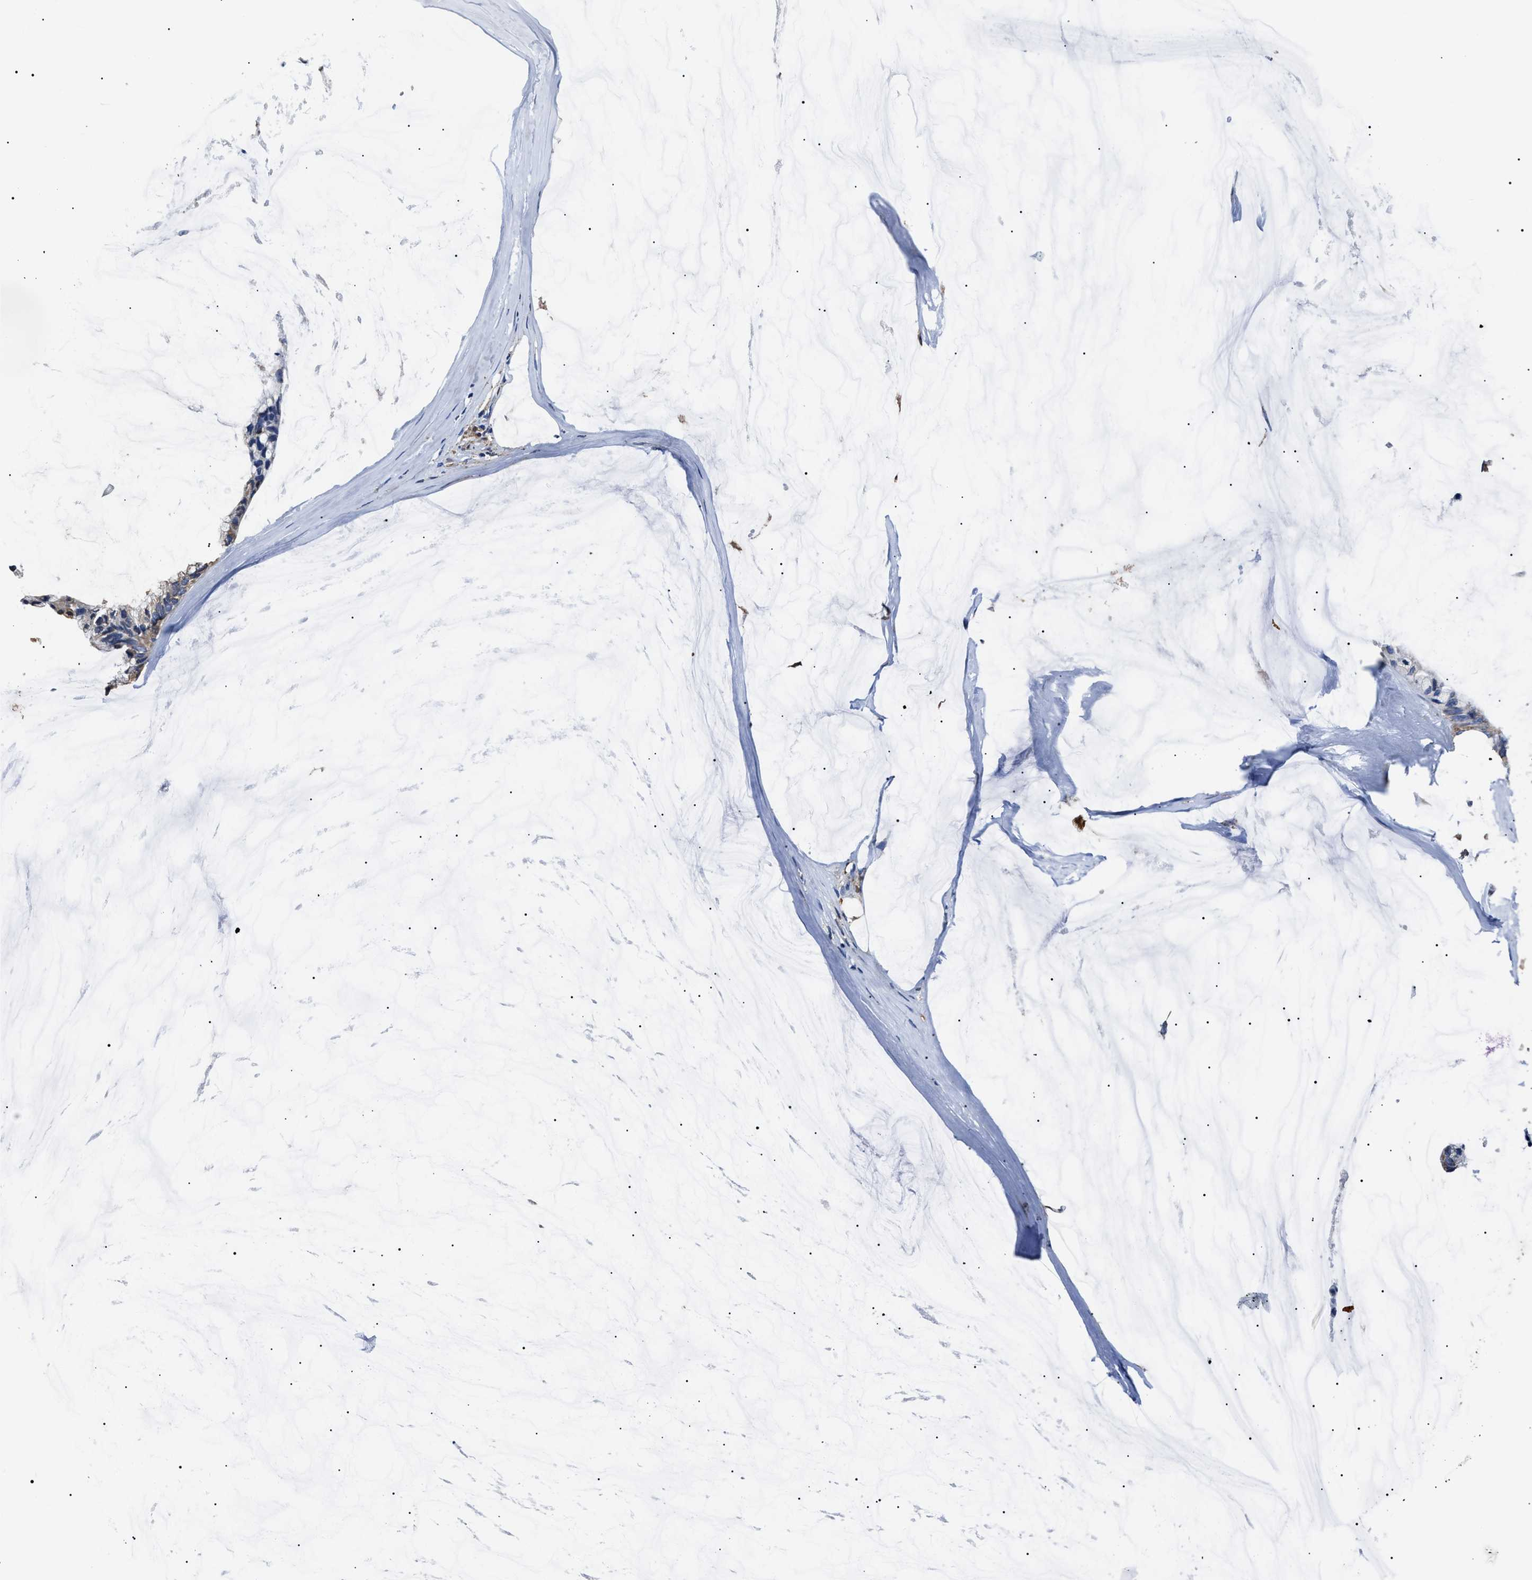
{"staining": {"intensity": "weak", "quantity": "<25%", "location": "cytoplasmic/membranous"}, "tissue": "ovarian cancer", "cell_type": "Tumor cells", "image_type": "cancer", "snomed": [{"axis": "morphology", "description": "Cystadenocarcinoma, mucinous, NOS"}, {"axis": "topography", "description": "Ovary"}], "caption": "A micrograph of human ovarian cancer (mucinous cystadenocarcinoma) is negative for staining in tumor cells. (DAB immunohistochemistry (IHC), high magnification).", "gene": "ALDH1A1", "patient": {"sex": "female", "age": 39}}